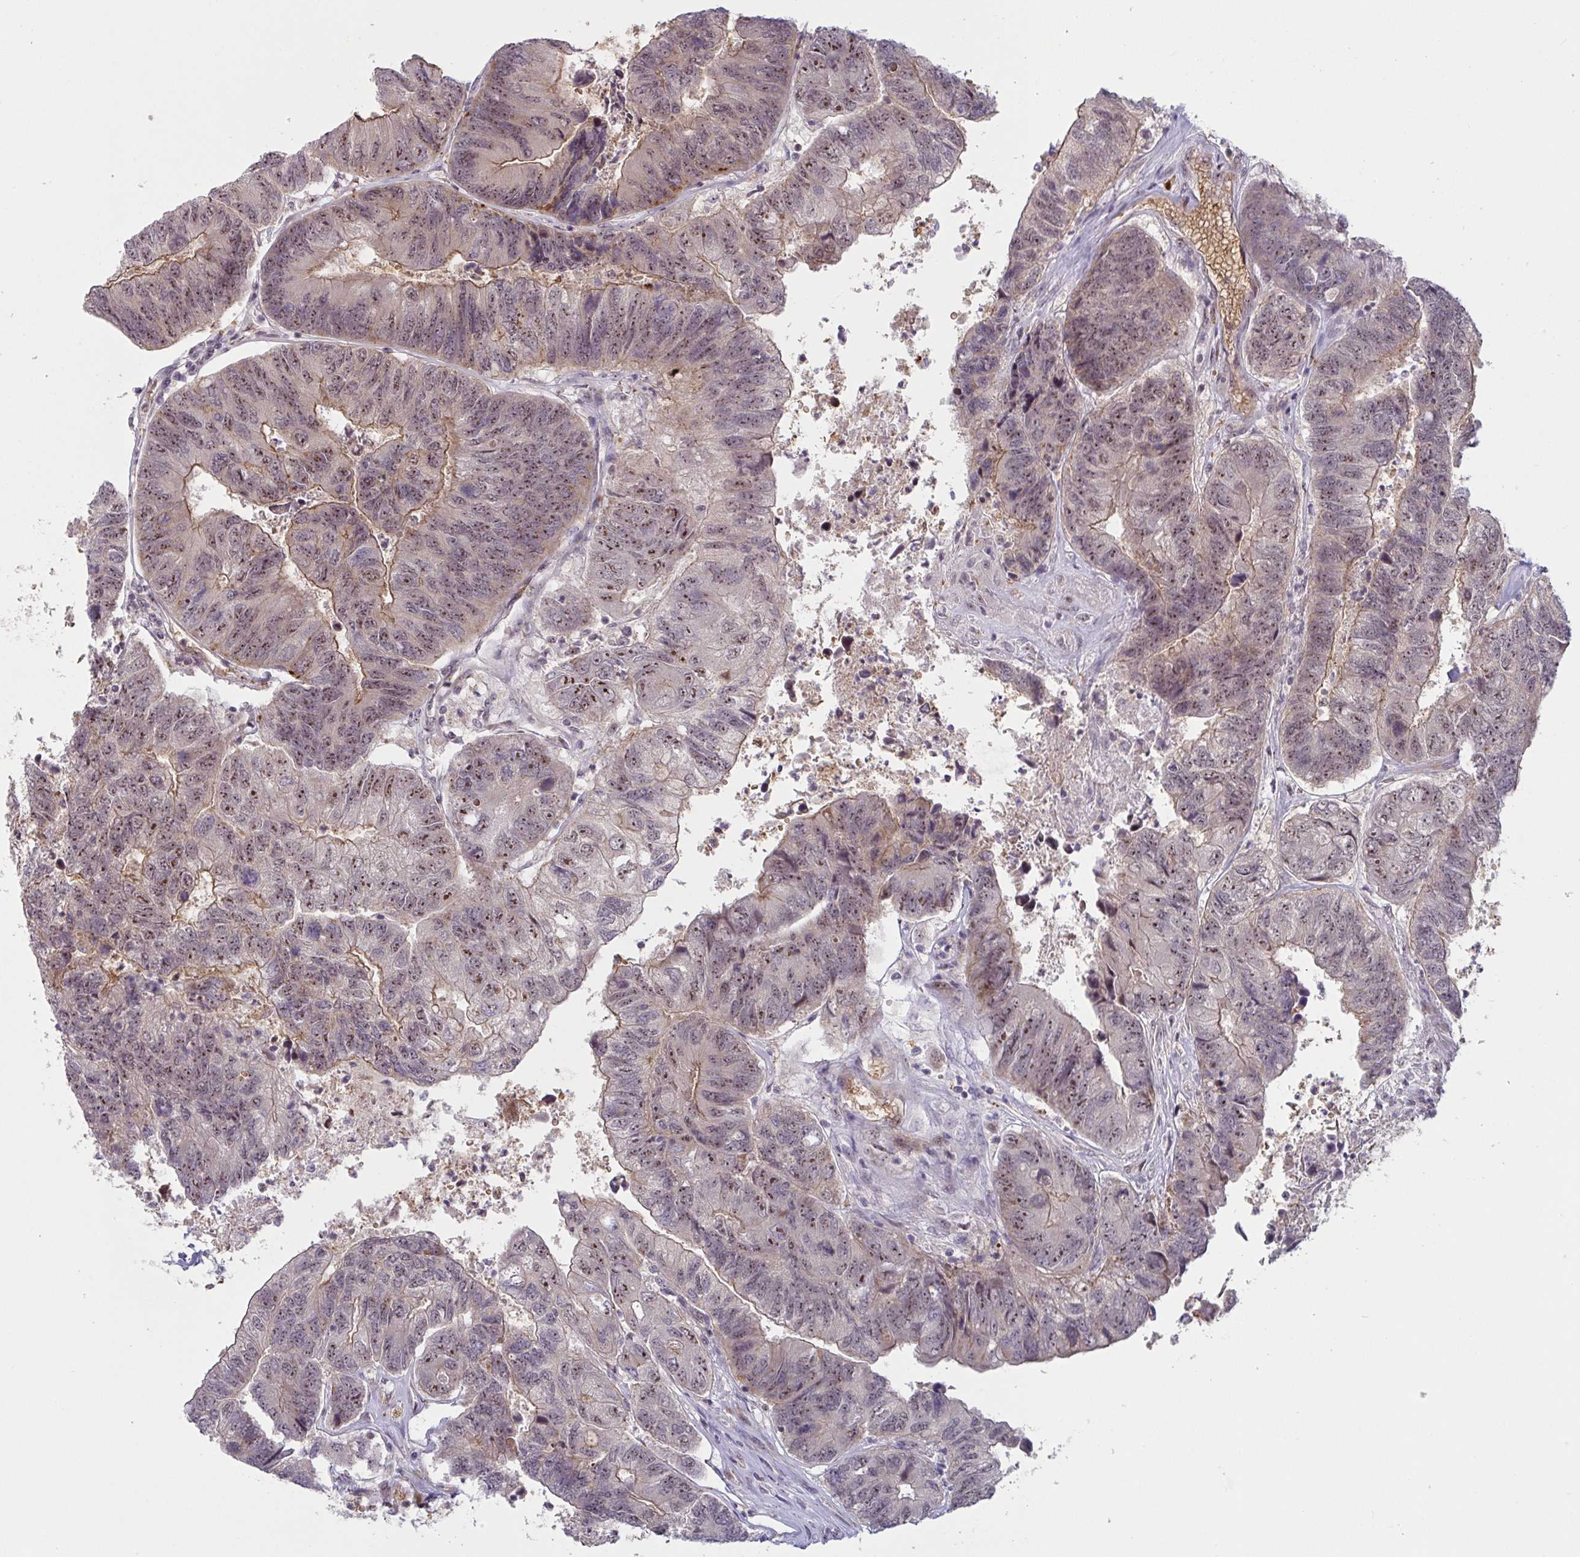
{"staining": {"intensity": "moderate", "quantity": "25%-75%", "location": "cytoplasmic/membranous,nuclear"}, "tissue": "colorectal cancer", "cell_type": "Tumor cells", "image_type": "cancer", "snomed": [{"axis": "morphology", "description": "Adenocarcinoma, NOS"}, {"axis": "topography", "description": "Colon"}], "caption": "Protein expression analysis of adenocarcinoma (colorectal) displays moderate cytoplasmic/membranous and nuclear staining in about 25%-75% of tumor cells. (DAB IHC with brightfield microscopy, high magnification).", "gene": "NLRP13", "patient": {"sex": "female", "age": 67}}